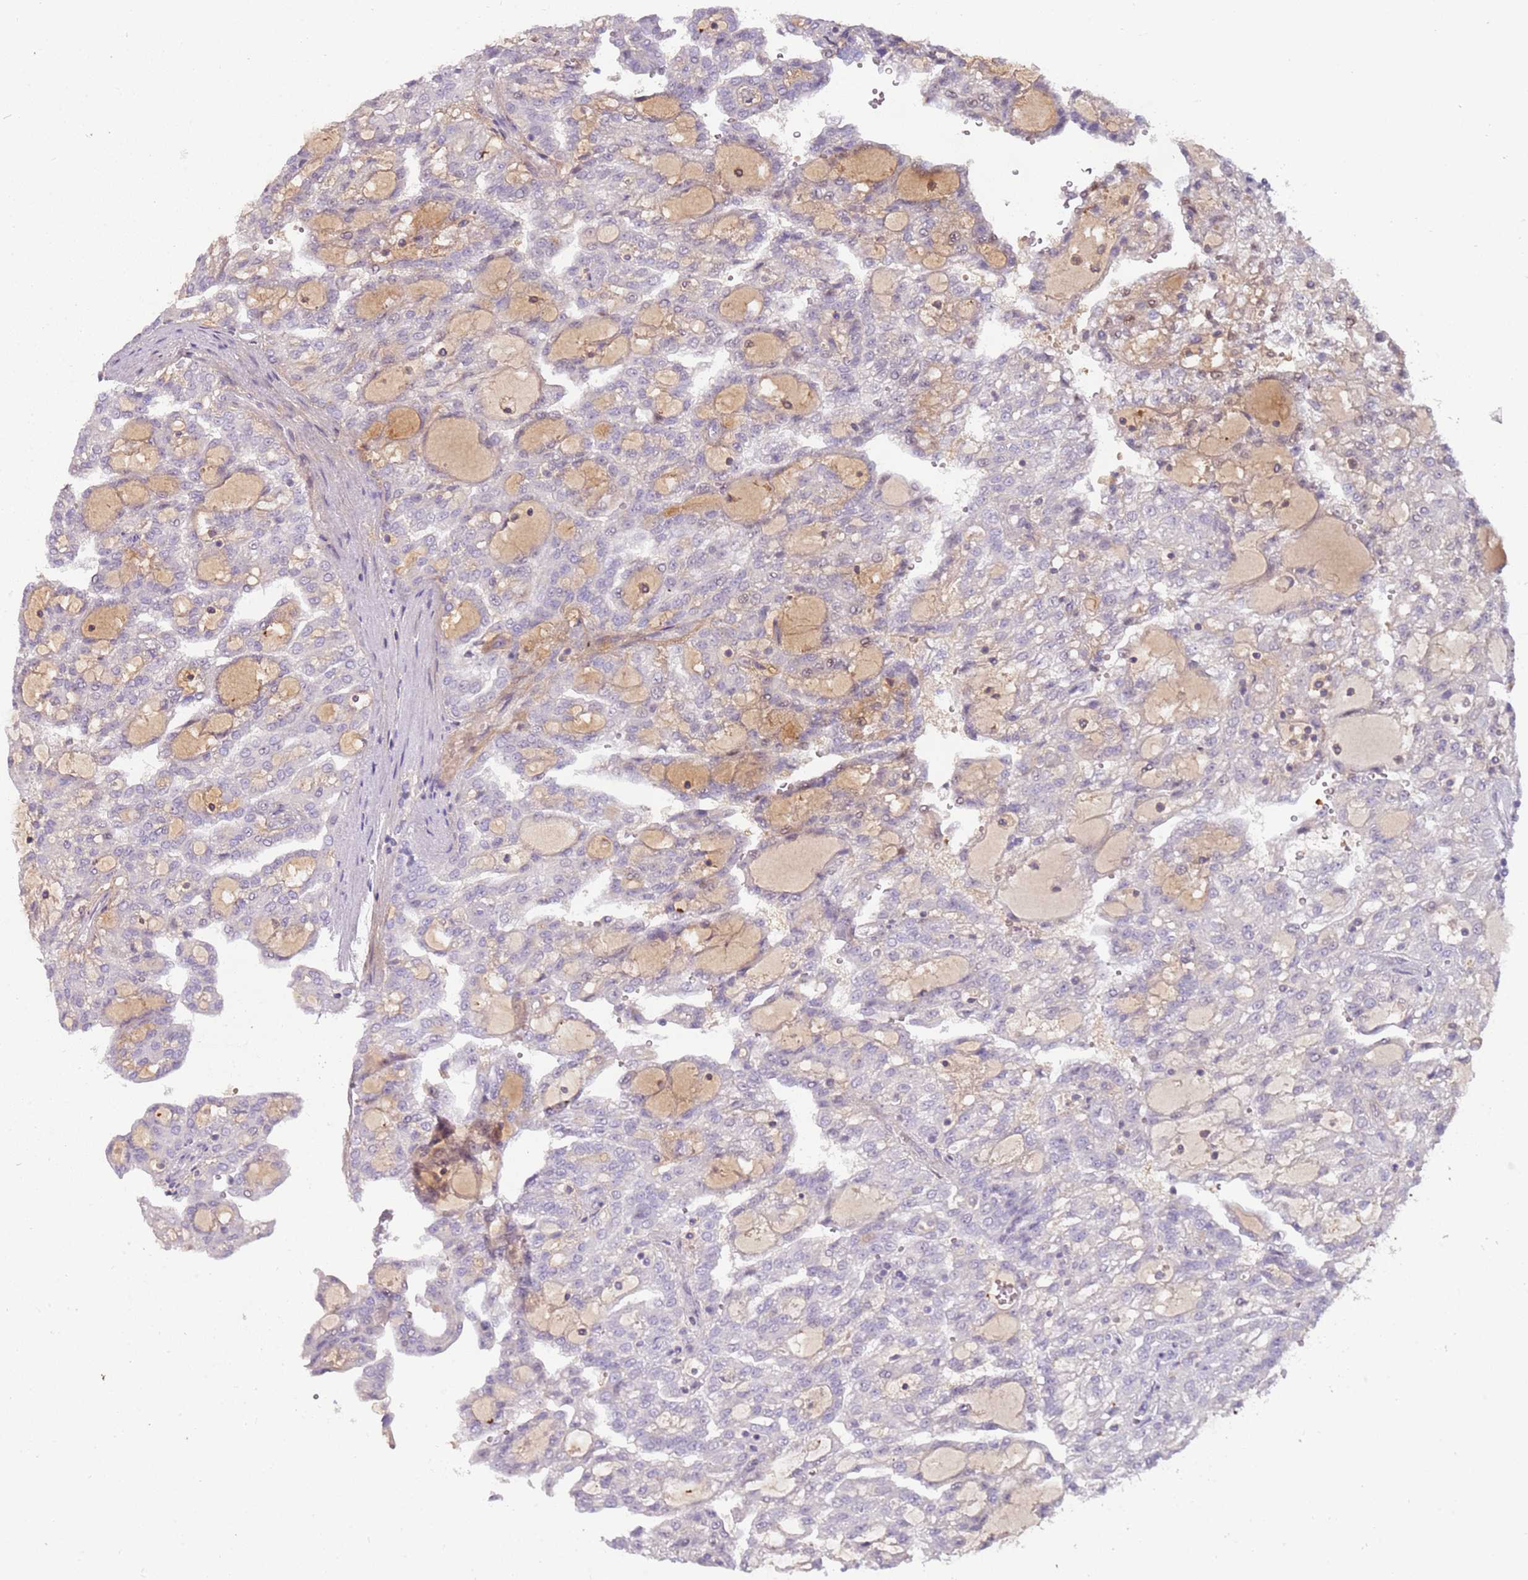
{"staining": {"intensity": "negative", "quantity": "none", "location": "none"}, "tissue": "renal cancer", "cell_type": "Tumor cells", "image_type": "cancer", "snomed": [{"axis": "morphology", "description": "Adenocarcinoma, NOS"}, {"axis": "topography", "description": "Kidney"}], "caption": "Tumor cells are negative for protein expression in human renal cancer. (DAB IHC, high magnification).", "gene": "ARHGAP5", "patient": {"sex": "male", "age": 63}}